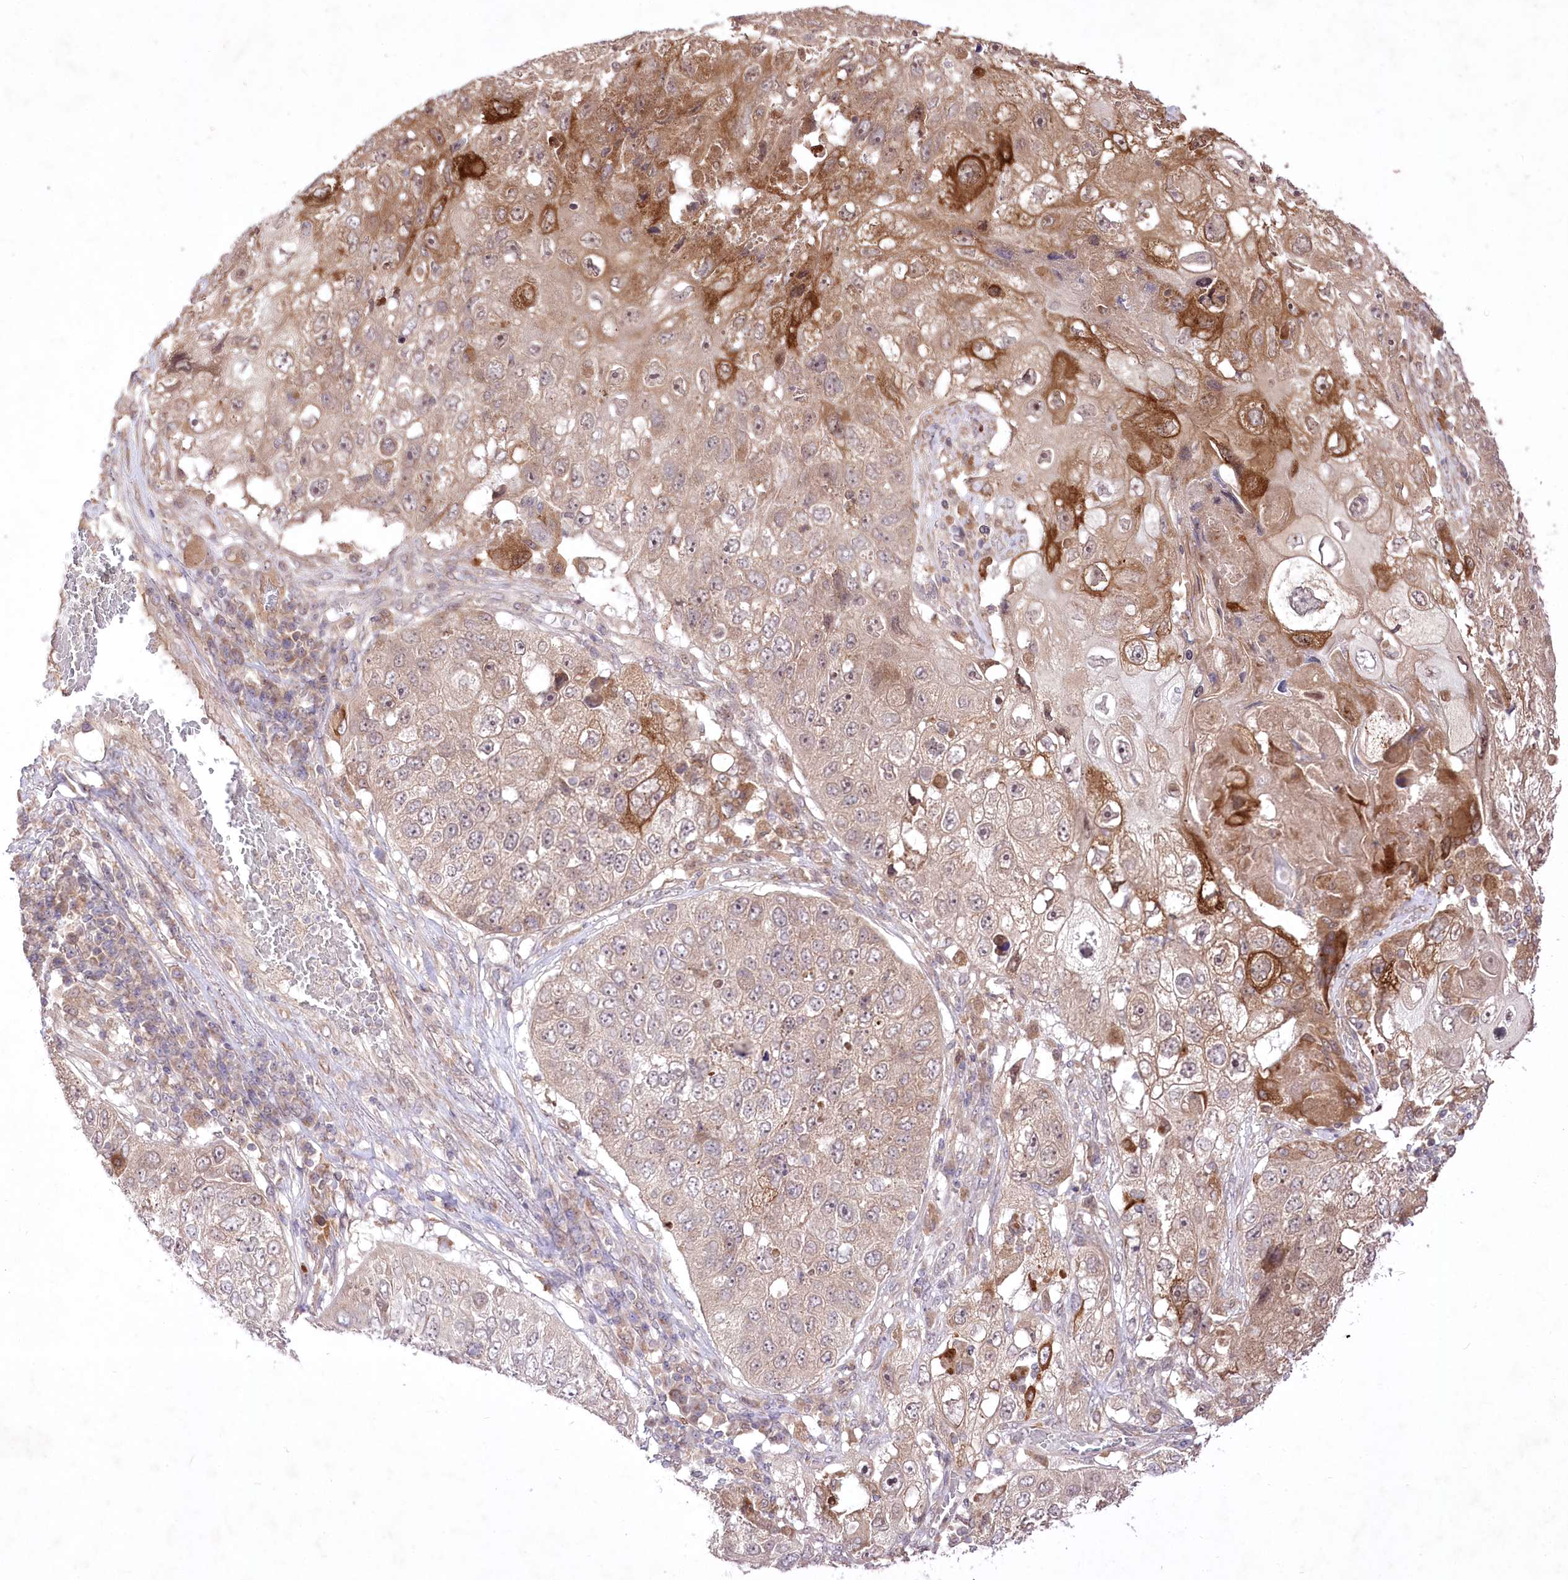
{"staining": {"intensity": "moderate", "quantity": "25%-75%", "location": "cytoplasmic/membranous,nuclear"}, "tissue": "lung cancer", "cell_type": "Tumor cells", "image_type": "cancer", "snomed": [{"axis": "morphology", "description": "Squamous cell carcinoma, NOS"}, {"axis": "topography", "description": "Lung"}], "caption": "Tumor cells exhibit moderate cytoplasmic/membranous and nuclear positivity in approximately 25%-75% of cells in squamous cell carcinoma (lung).", "gene": "HELT", "patient": {"sex": "male", "age": 61}}